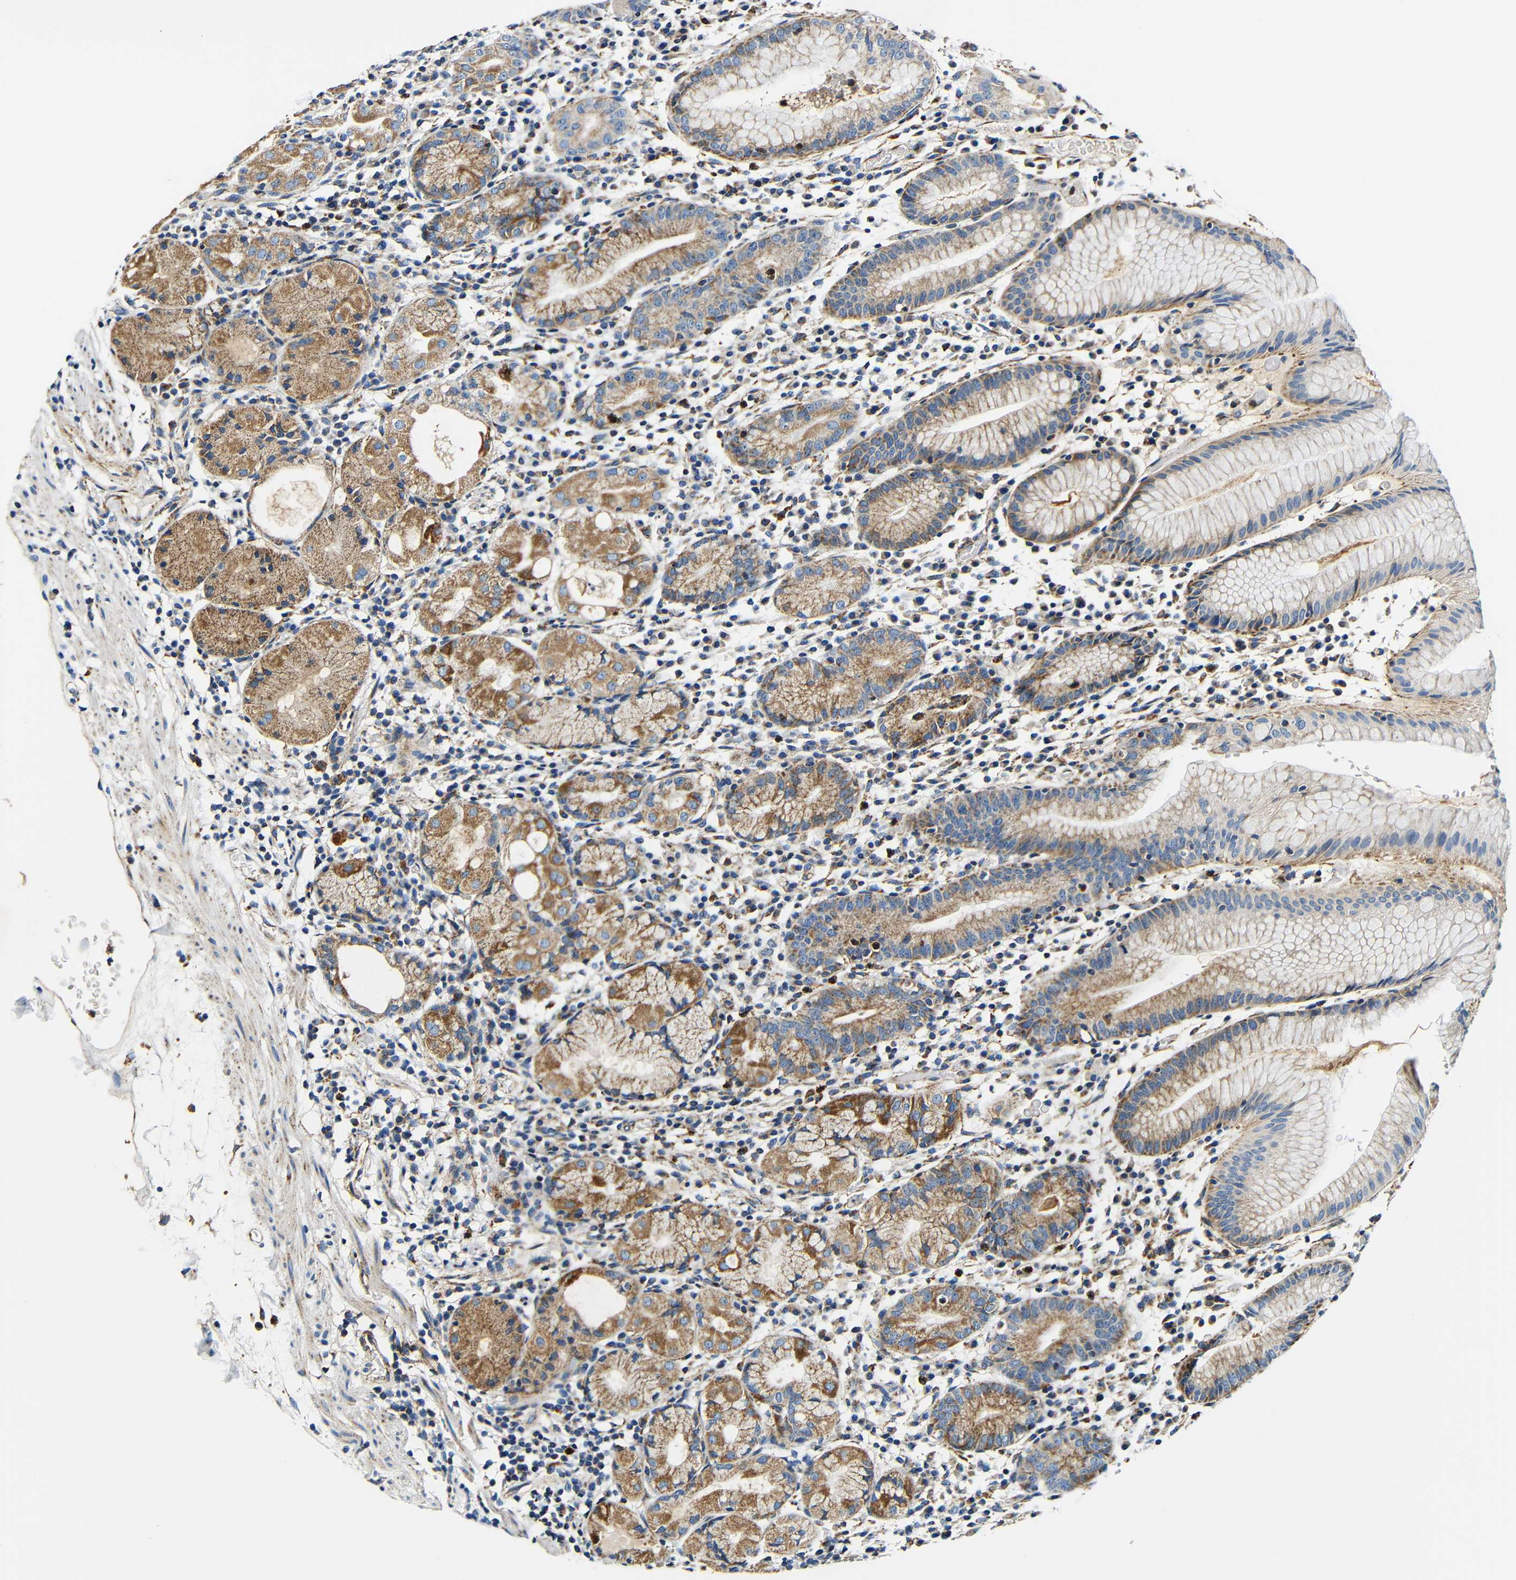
{"staining": {"intensity": "moderate", "quantity": ">75%", "location": "cytoplasmic/membranous"}, "tissue": "stomach", "cell_type": "Glandular cells", "image_type": "normal", "snomed": [{"axis": "morphology", "description": "Normal tissue, NOS"}, {"axis": "topography", "description": "Stomach"}, {"axis": "topography", "description": "Stomach, lower"}], "caption": "An immunohistochemistry histopathology image of normal tissue is shown. Protein staining in brown shows moderate cytoplasmic/membranous positivity in stomach within glandular cells.", "gene": "GALNT18", "patient": {"sex": "female", "age": 75}}